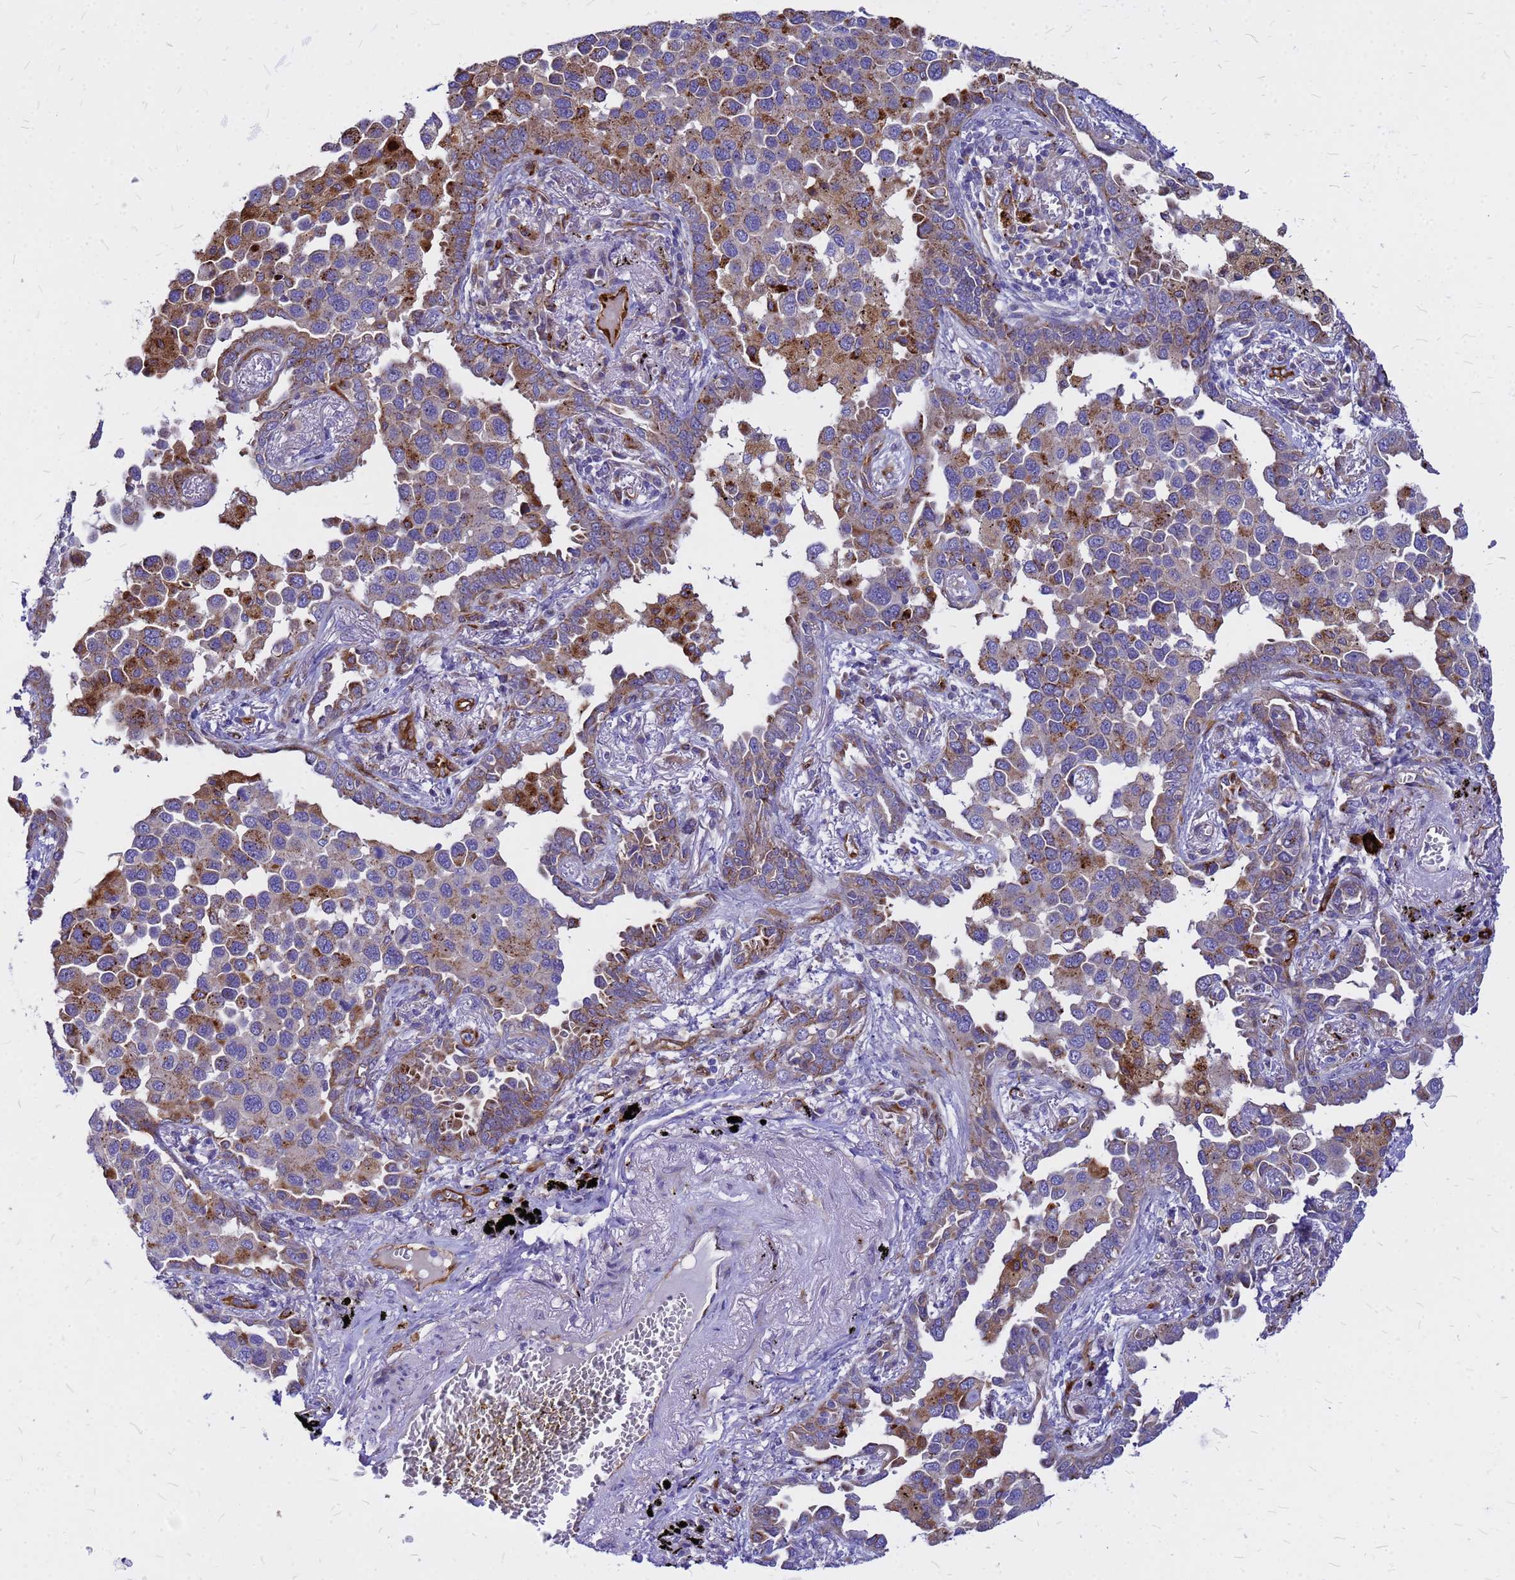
{"staining": {"intensity": "moderate", "quantity": "<25%", "location": "cytoplasmic/membranous"}, "tissue": "lung cancer", "cell_type": "Tumor cells", "image_type": "cancer", "snomed": [{"axis": "morphology", "description": "Adenocarcinoma, NOS"}, {"axis": "topography", "description": "Lung"}], "caption": "A histopathology image of lung cancer (adenocarcinoma) stained for a protein displays moderate cytoplasmic/membranous brown staining in tumor cells.", "gene": "NOSTRIN", "patient": {"sex": "male", "age": 67}}